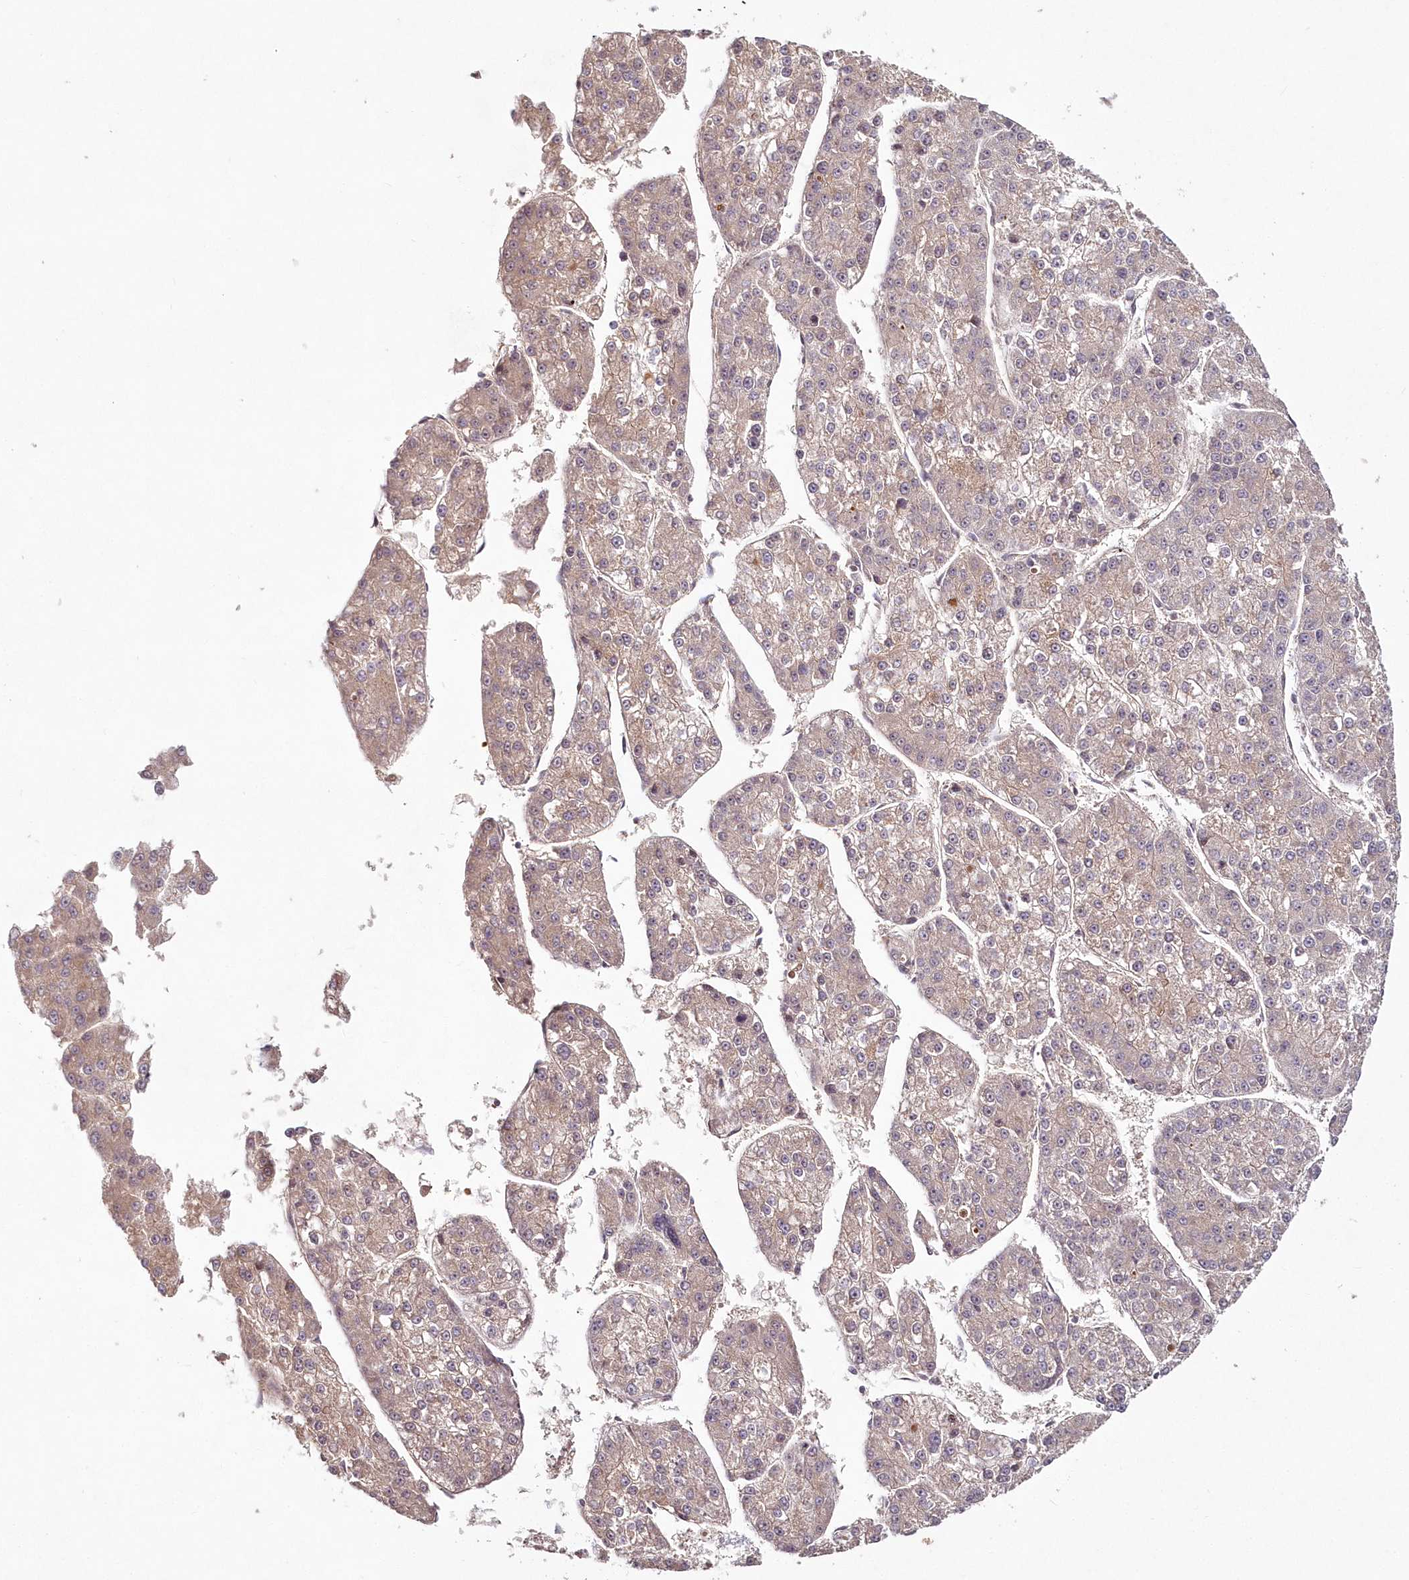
{"staining": {"intensity": "moderate", "quantity": ">75%", "location": "cytoplasmic/membranous"}, "tissue": "liver cancer", "cell_type": "Tumor cells", "image_type": "cancer", "snomed": [{"axis": "morphology", "description": "Carcinoma, Hepatocellular, NOS"}, {"axis": "topography", "description": "Liver"}], "caption": "IHC staining of liver cancer (hepatocellular carcinoma), which shows medium levels of moderate cytoplasmic/membranous staining in approximately >75% of tumor cells indicating moderate cytoplasmic/membranous protein positivity. The staining was performed using DAB (3,3'-diaminobenzidine) (brown) for protein detection and nuclei were counterstained in hematoxylin (blue).", "gene": "HYCC2", "patient": {"sex": "female", "age": 73}}